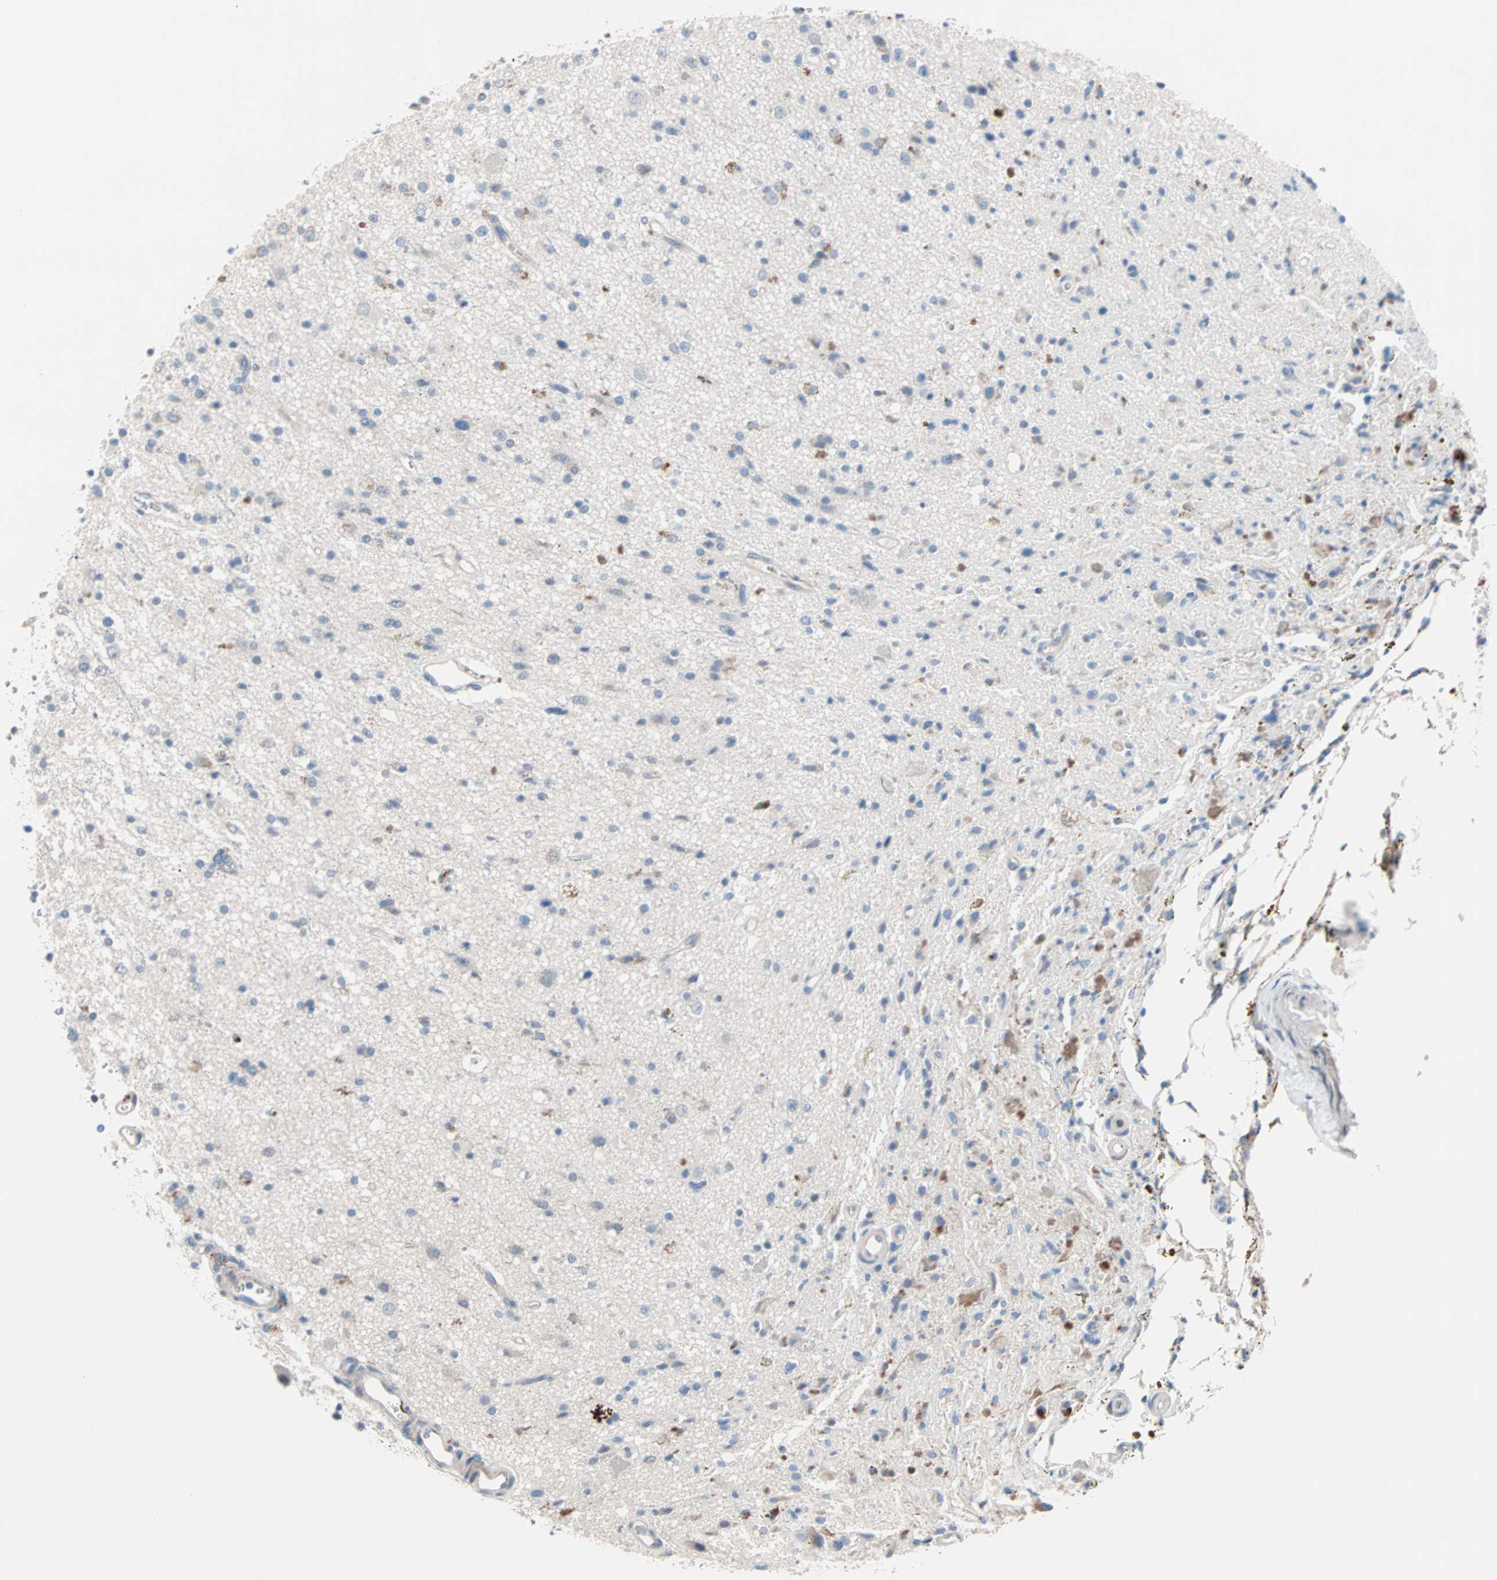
{"staining": {"intensity": "negative", "quantity": "none", "location": "none"}, "tissue": "glioma", "cell_type": "Tumor cells", "image_type": "cancer", "snomed": [{"axis": "morphology", "description": "Glioma, malignant, High grade"}, {"axis": "topography", "description": "Brain"}], "caption": "A photomicrograph of human glioma is negative for staining in tumor cells. The staining is performed using DAB brown chromogen with nuclei counter-stained in using hematoxylin.", "gene": "ULBP1", "patient": {"sex": "male", "age": 33}}